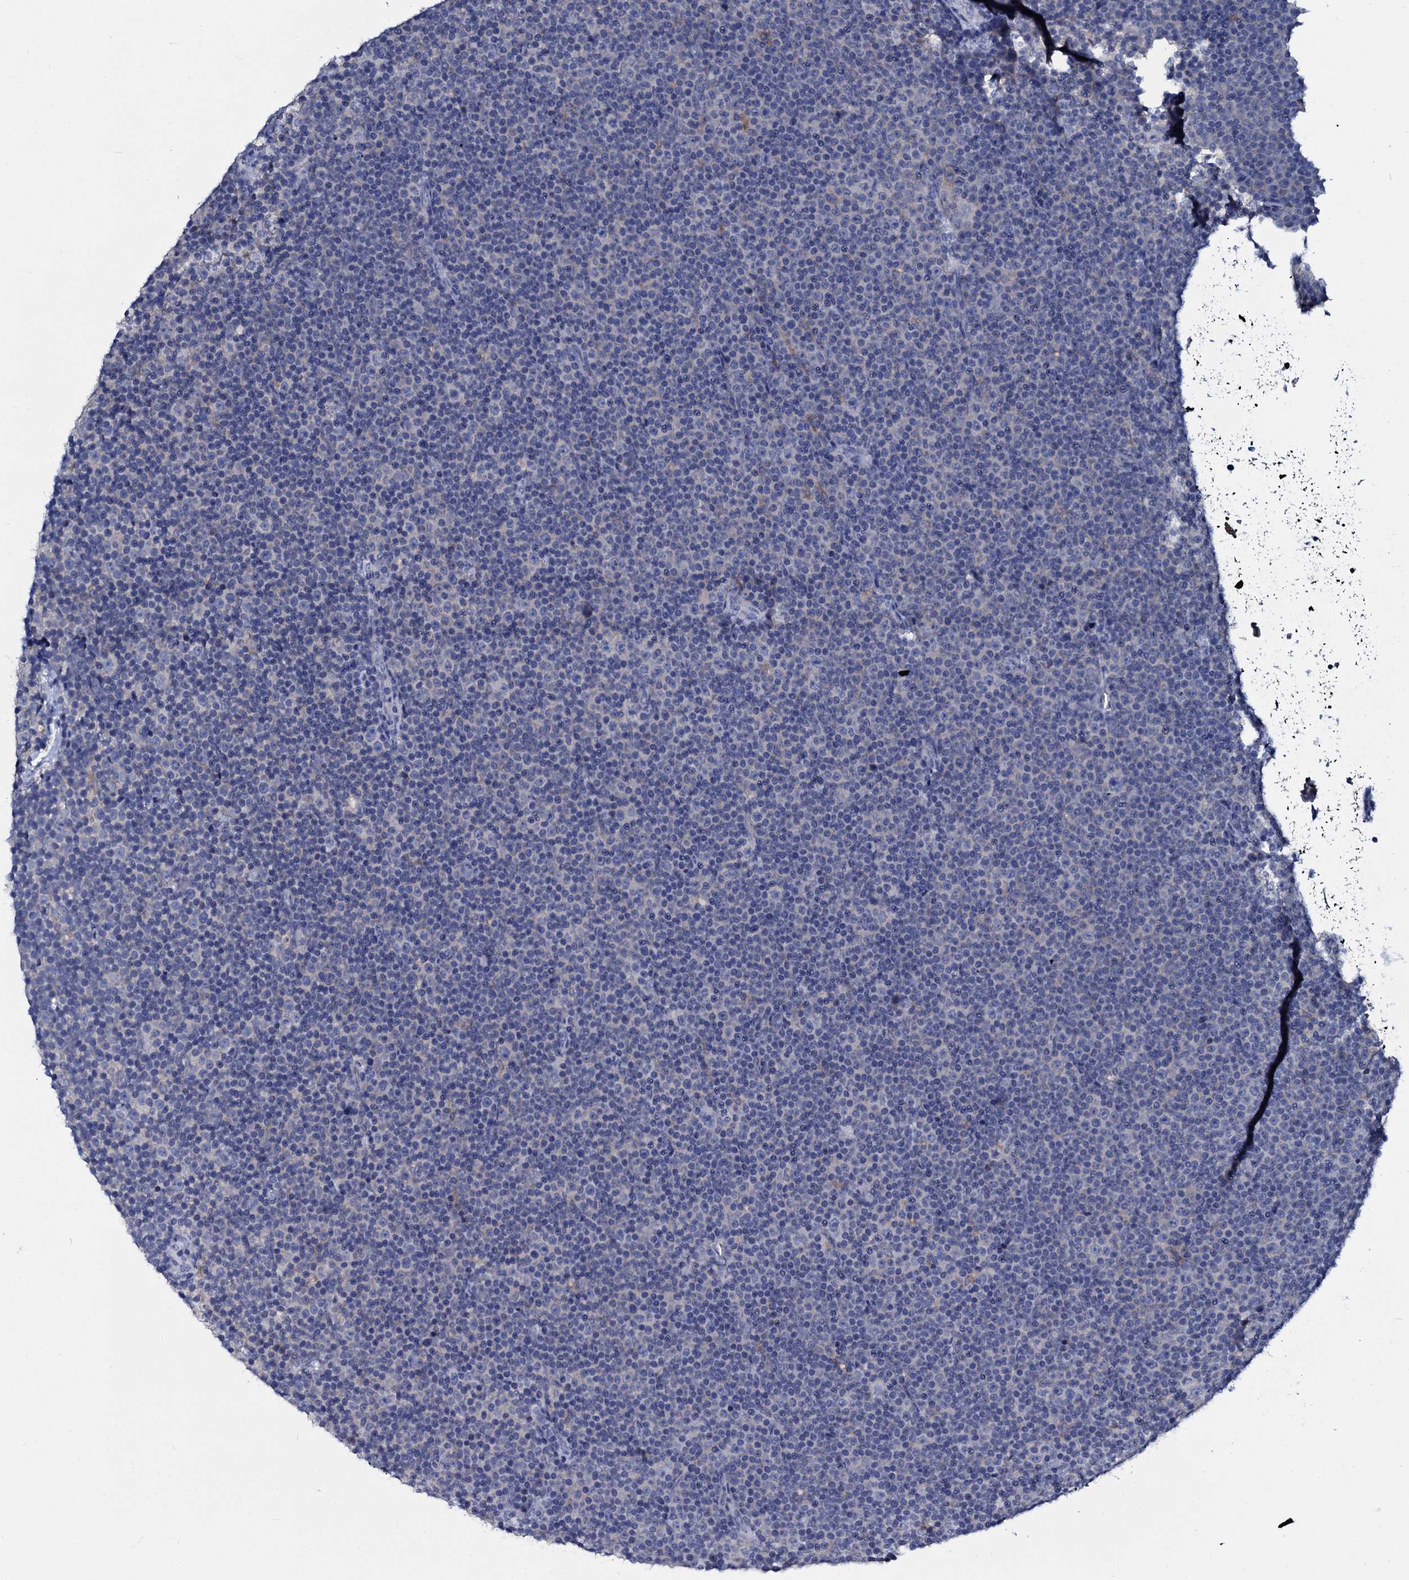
{"staining": {"intensity": "negative", "quantity": "none", "location": "none"}, "tissue": "lymphoma", "cell_type": "Tumor cells", "image_type": "cancer", "snomed": [{"axis": "morphology", "description": "Malignant lymphoma, non-Hodgkin's type, Low grade"}, {"axis": "topography", "description": "Lymph node"}], "caption": "This image is of malignant lymphoma, non-Hodgkin's type (low-grade) stained with immunohistochemistry (IHC) to label a protein in brown with the nuclei are counter-stained blue. There is no positivity in tumor cells.", "gene": "TPGS2", "patient": {"sex": "female", "age": 67}}